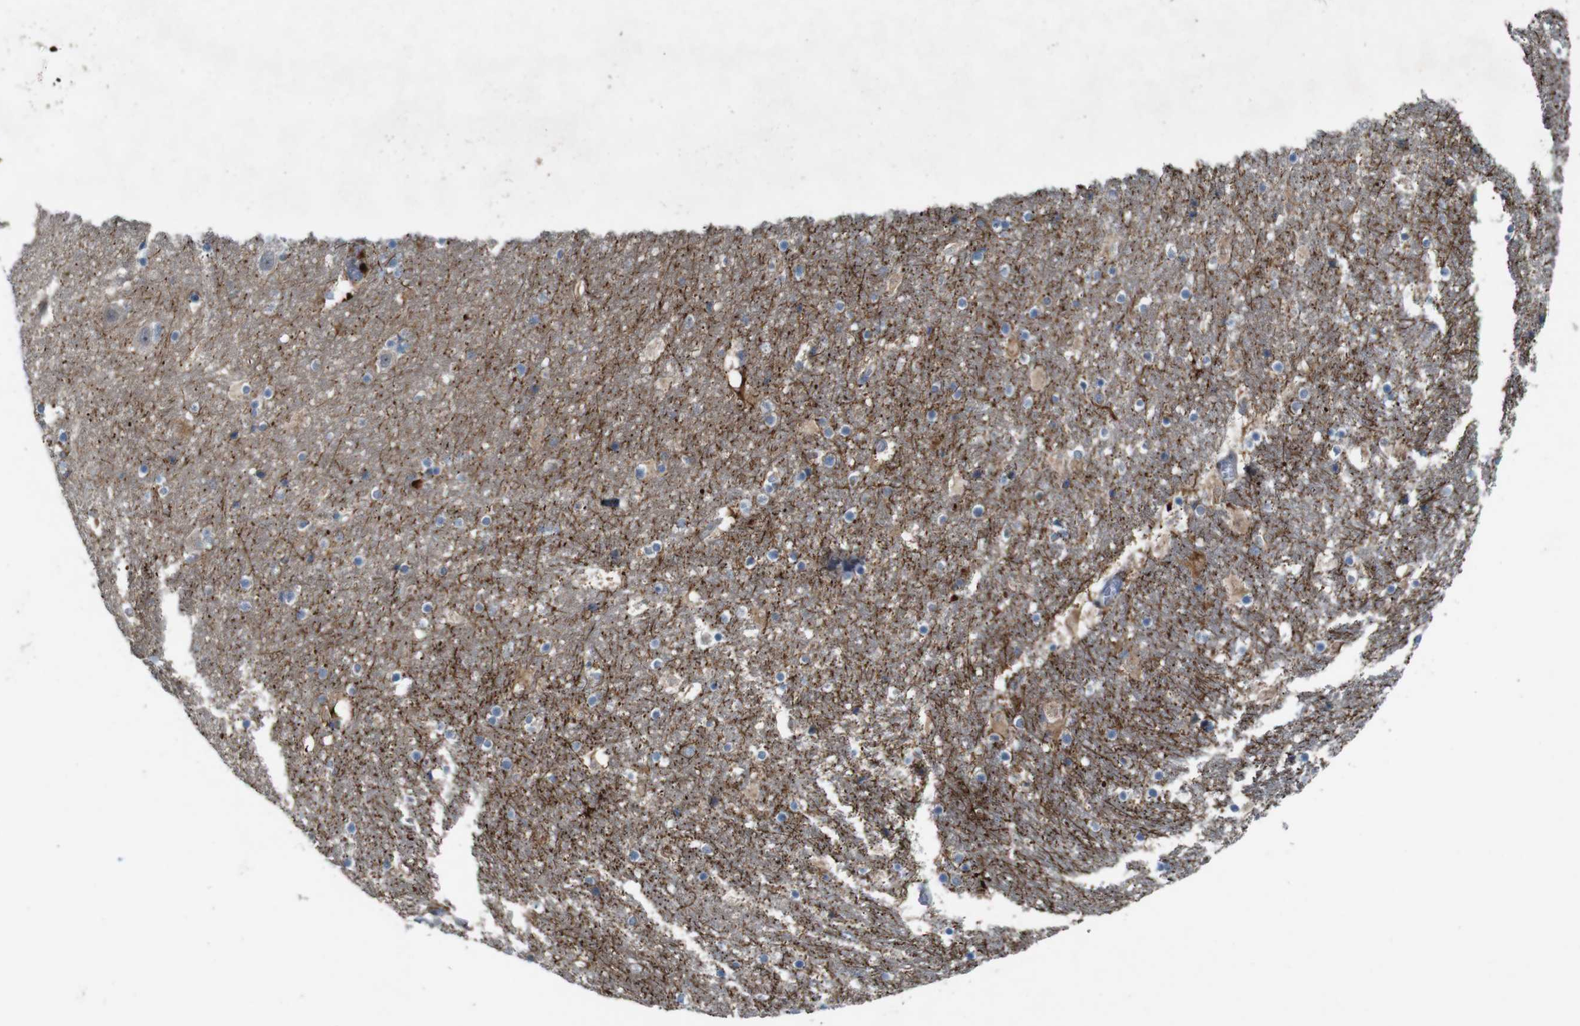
{"staining": {"intensity": "negative", "quantity": "none", "location": "none"}, "tissue": "hippocampus", "cell_type": "Glial cells", "image_type": "normal", "snomed": [{"axis": "morphology", "description": "Normal tissue, NOS"}, {"axis": "topography", "description": "Hippocampus"}], "caption": "Glial cells are negative for protein expression in normal human hippocampus. (Brightfield microscopy of DAB immunohistochemistry (IHC) at high magnification).", "gene": "MOGAT3", "patient": {"sex": "male", "age": 45}}